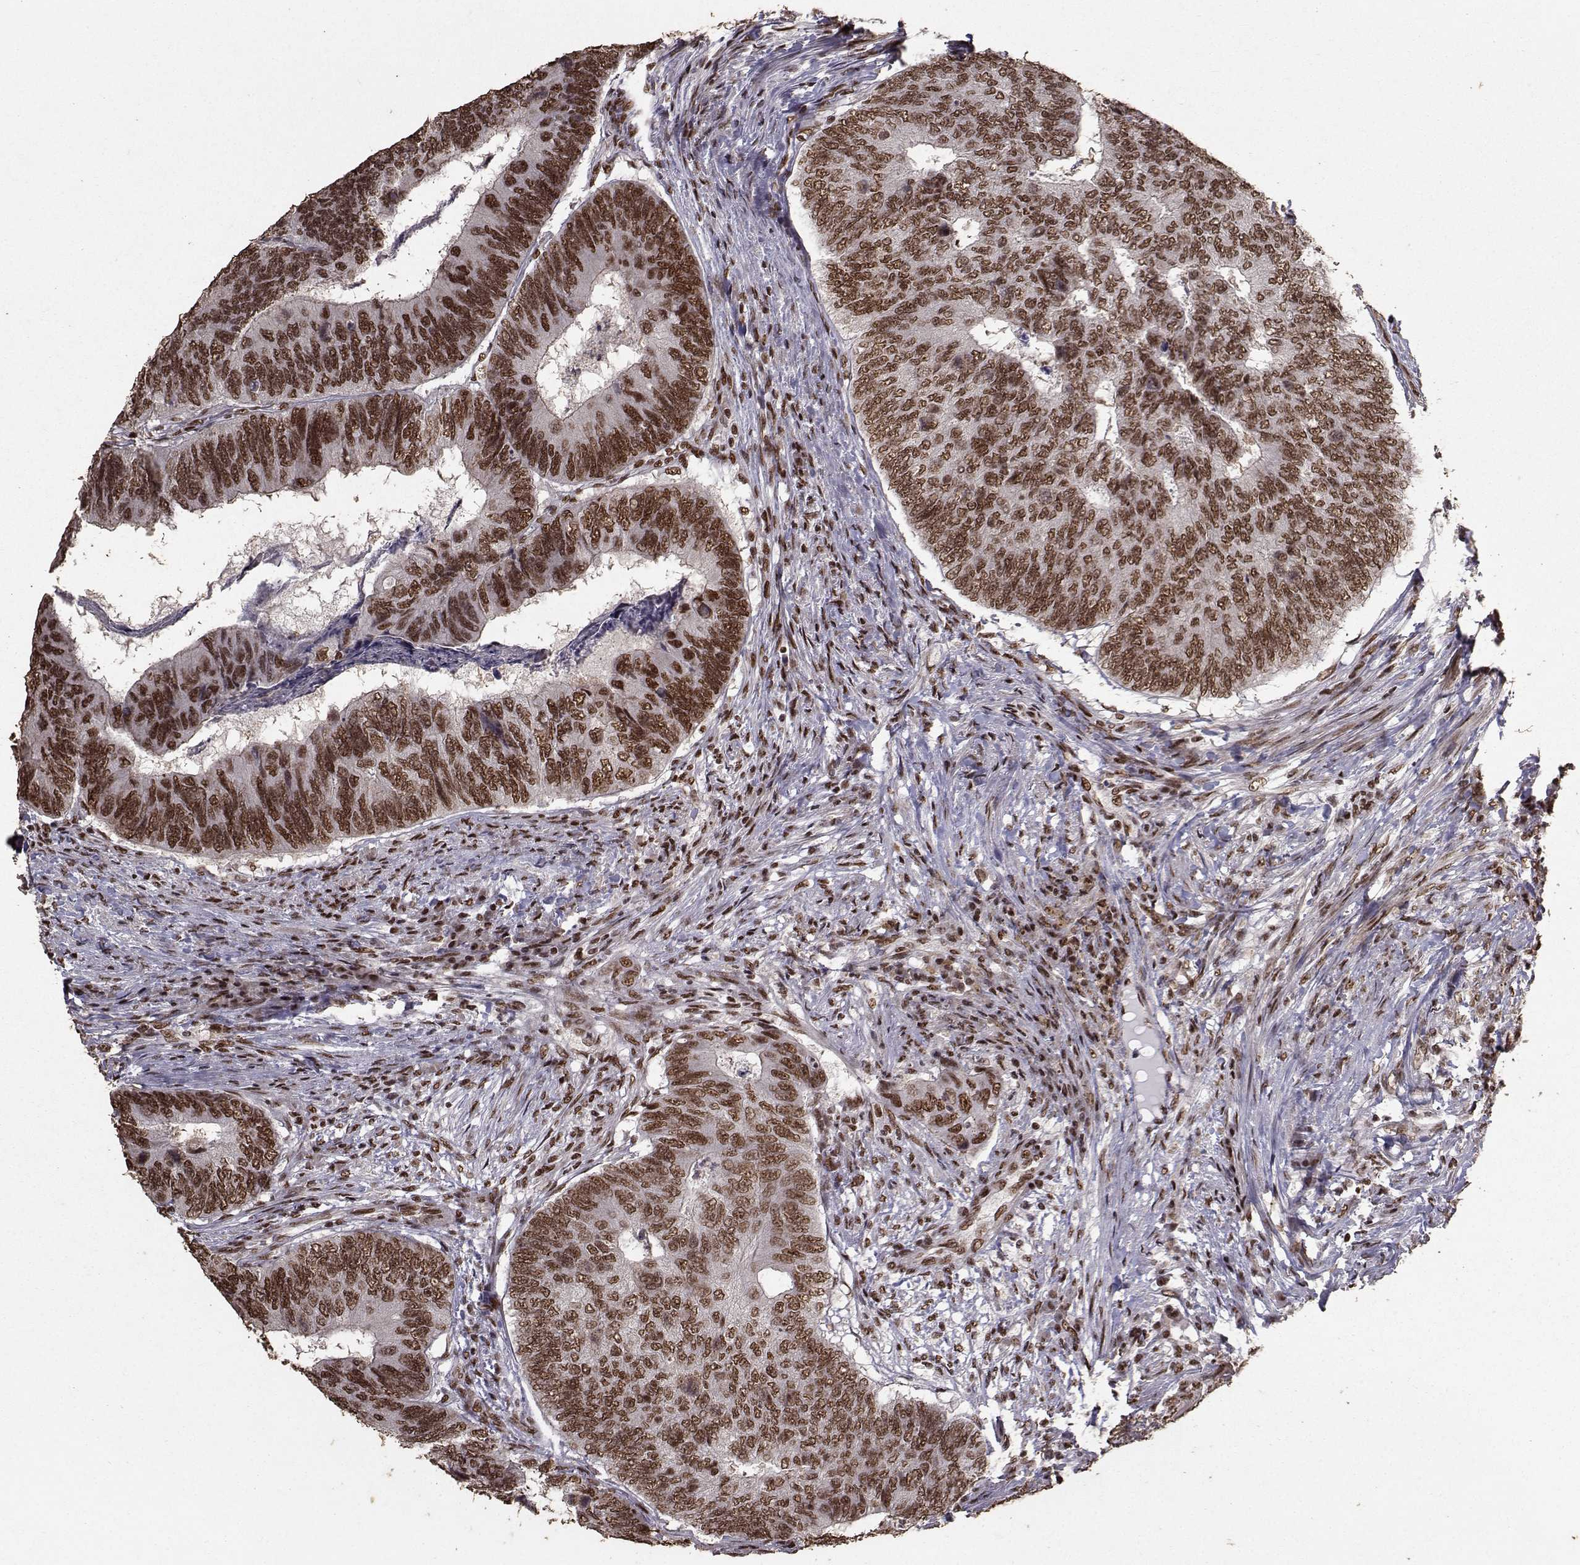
{"staining": {"intensity": "strong", "quantity": "25%-75%", "location": "nuclear"}, "tissue": "colorectal cancer", "cell_type": "Tumor cells", "image_type": "cancer", "snomed": [{"axis": "morphology", "description": "Adenocarcinoma, NOS"}, {"axis": "topography", "description": "Colon"}], "caption": "Immunohistochemistry (IHC) (DAB (3,3'-diaminobenzidine)) staining of colorectal cancer demonstrates strong nuclear protein expression in approximately 25%-75% of tumor cells.", "gene": "SF1", "patient": {"sex": "female", "age": 67}}